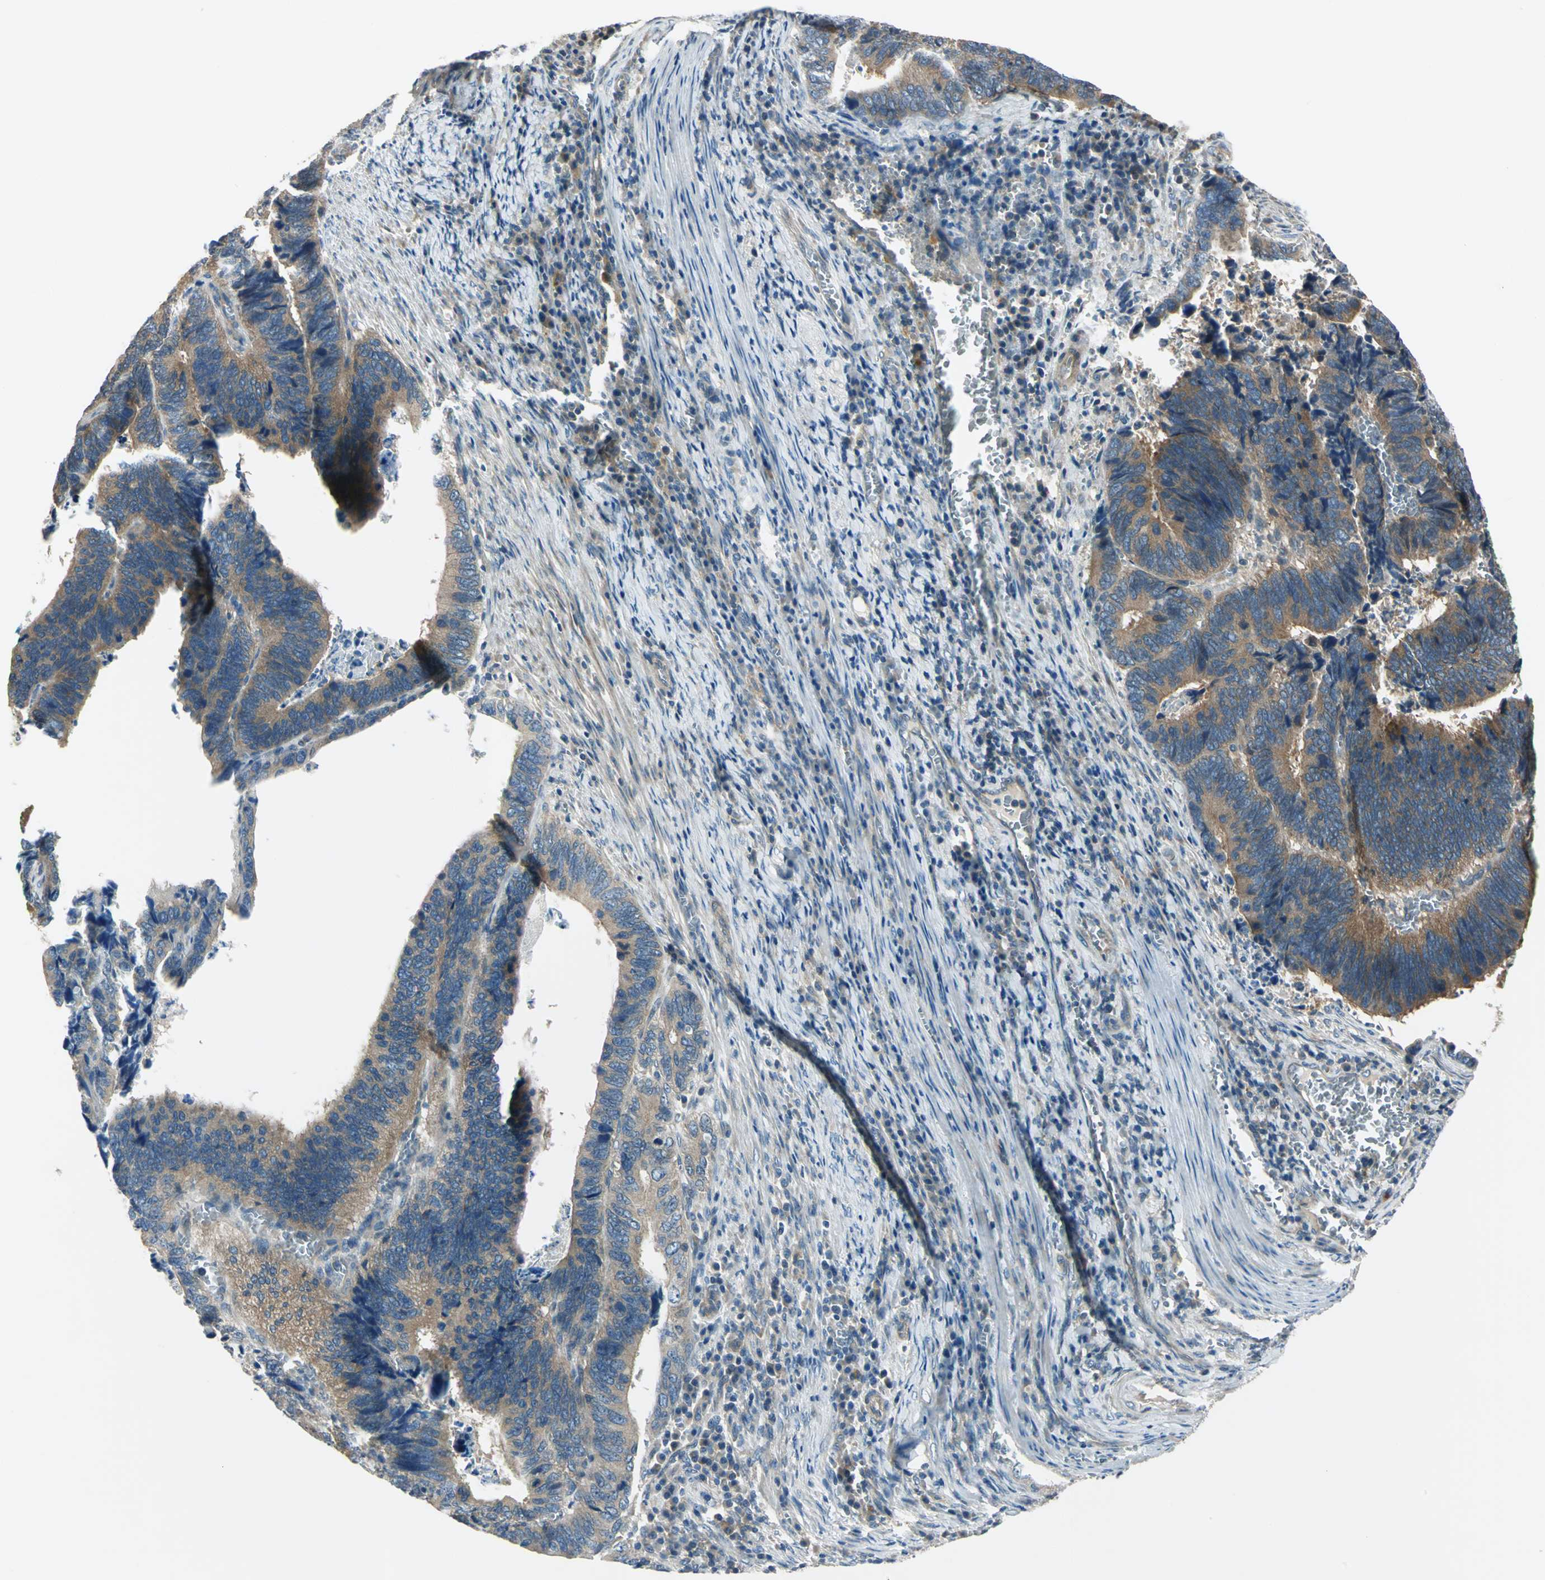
{"staining": {"intensity": "moderate", "quantity": ">75%", "location": "cytoplasmic/membranous"}, "tissue": "colorectal cancer", "cell_type": "Tumor cells", "image_type": "cancer", "snomed": [{"axis": "morphology", "description": "Adenocarcinoma, NOS"}, {"axis": "topography", "description": "Colon"}], "caption": "A histopathology image of human colorectal adenocarcinoma stained for a protein reveals moderate cytoplasmic/membranous brown staining in tumor cells.", "gene": "PRKAA1", "patient": {"sex": "male", "age": 72}}